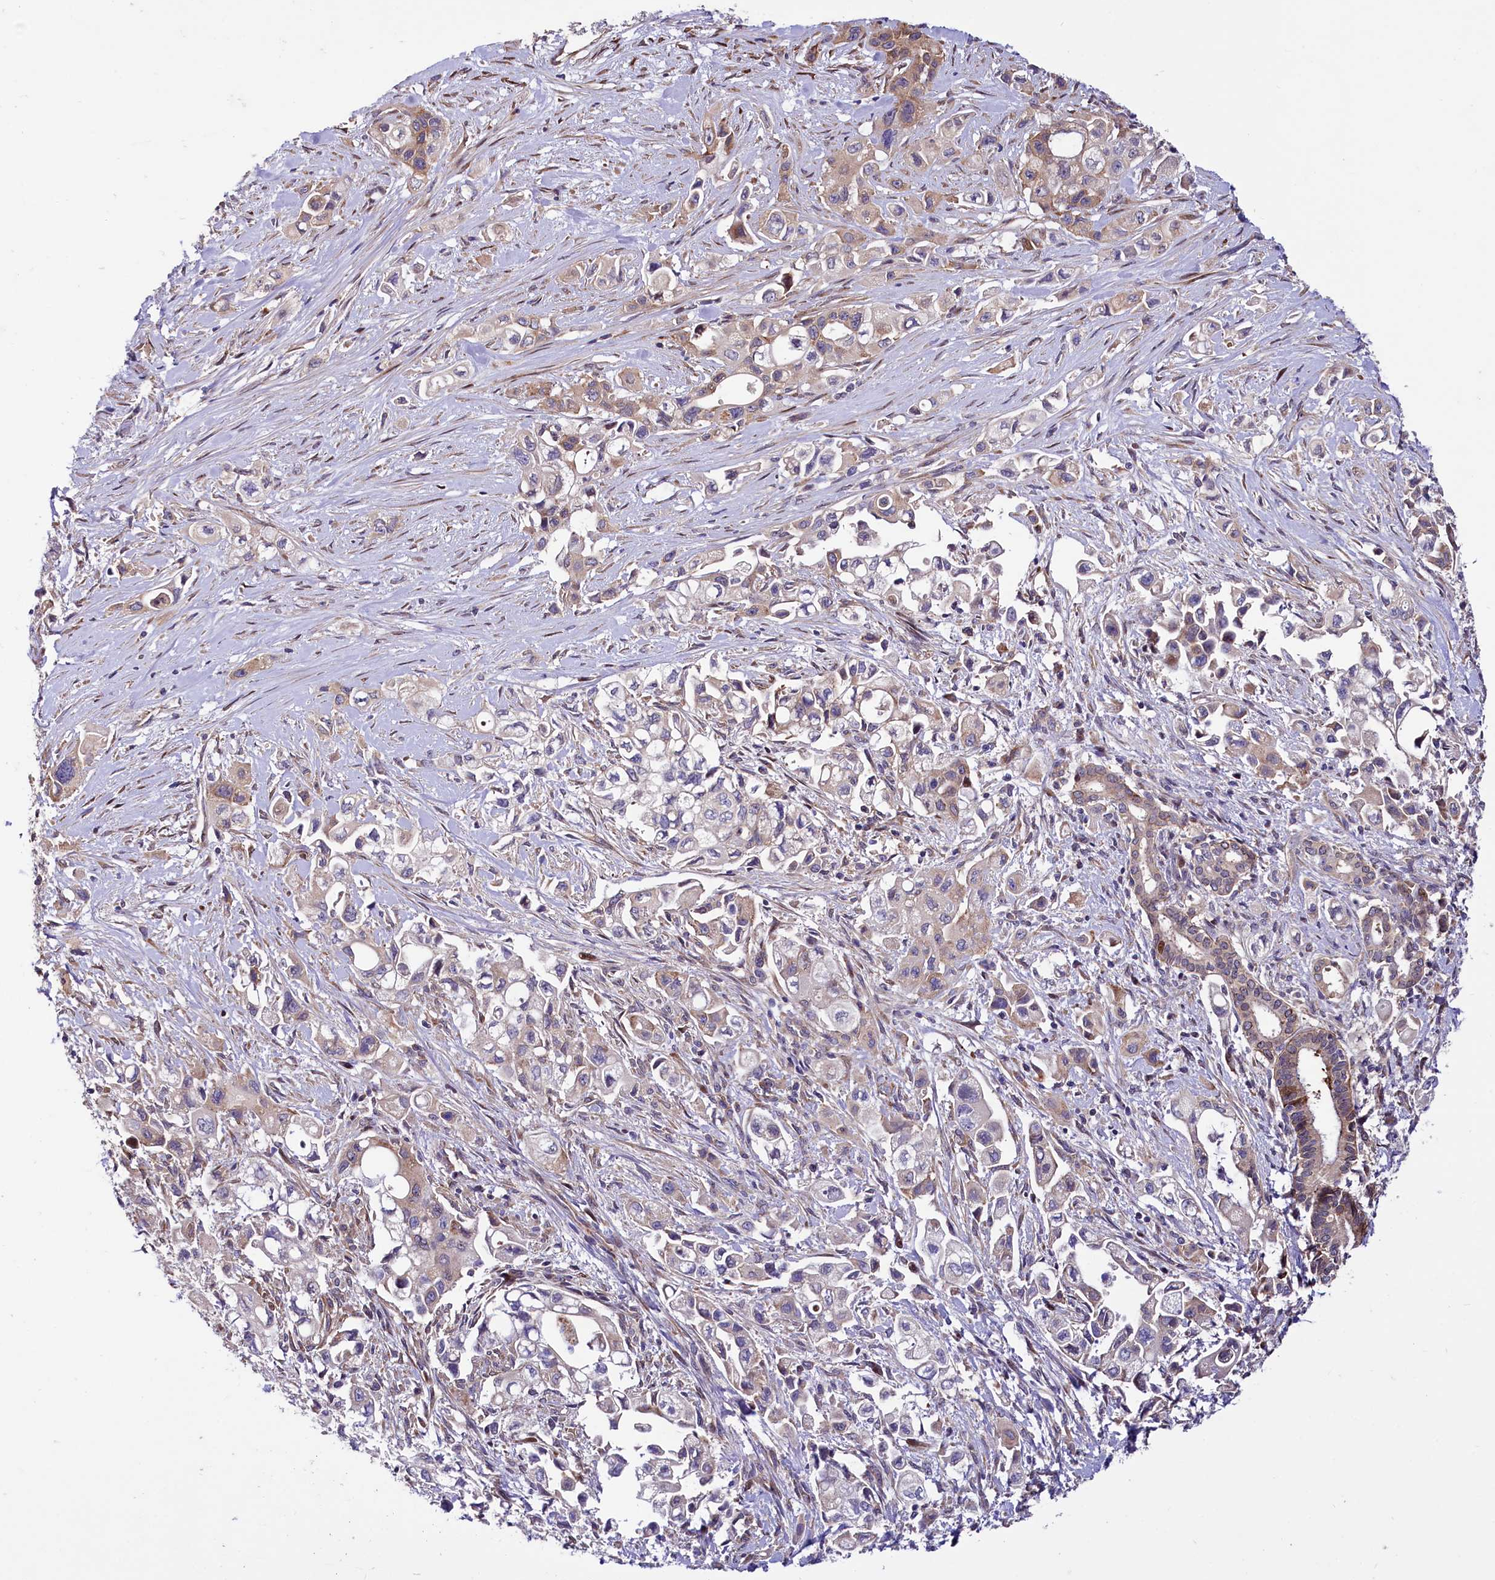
{"staining": {"intensity": "moderate", "quantity": "<25%", "location": "cytoplasmic/membranous"}, "tissue": "pancreatic cancer", "cell_type": "Tumor cells", "image_type": "cancer", "snomed": [{"axis": "morphology", "description": "Adenocarcinoma, NOS"}, {"axis": "topography", "description": "Pancreas"}], "caption": "Adenocarcinoma (pancreatic) tissue reveals moderate cytoplasmic/membranous positivity in about <25% of tumor cells, visualized by immunohistochemistry. (Brightfield microscopy of DAB IHC at high magnification).", "gene": "PDZRN3", "patient": {"sex": "female", "age": 66}}